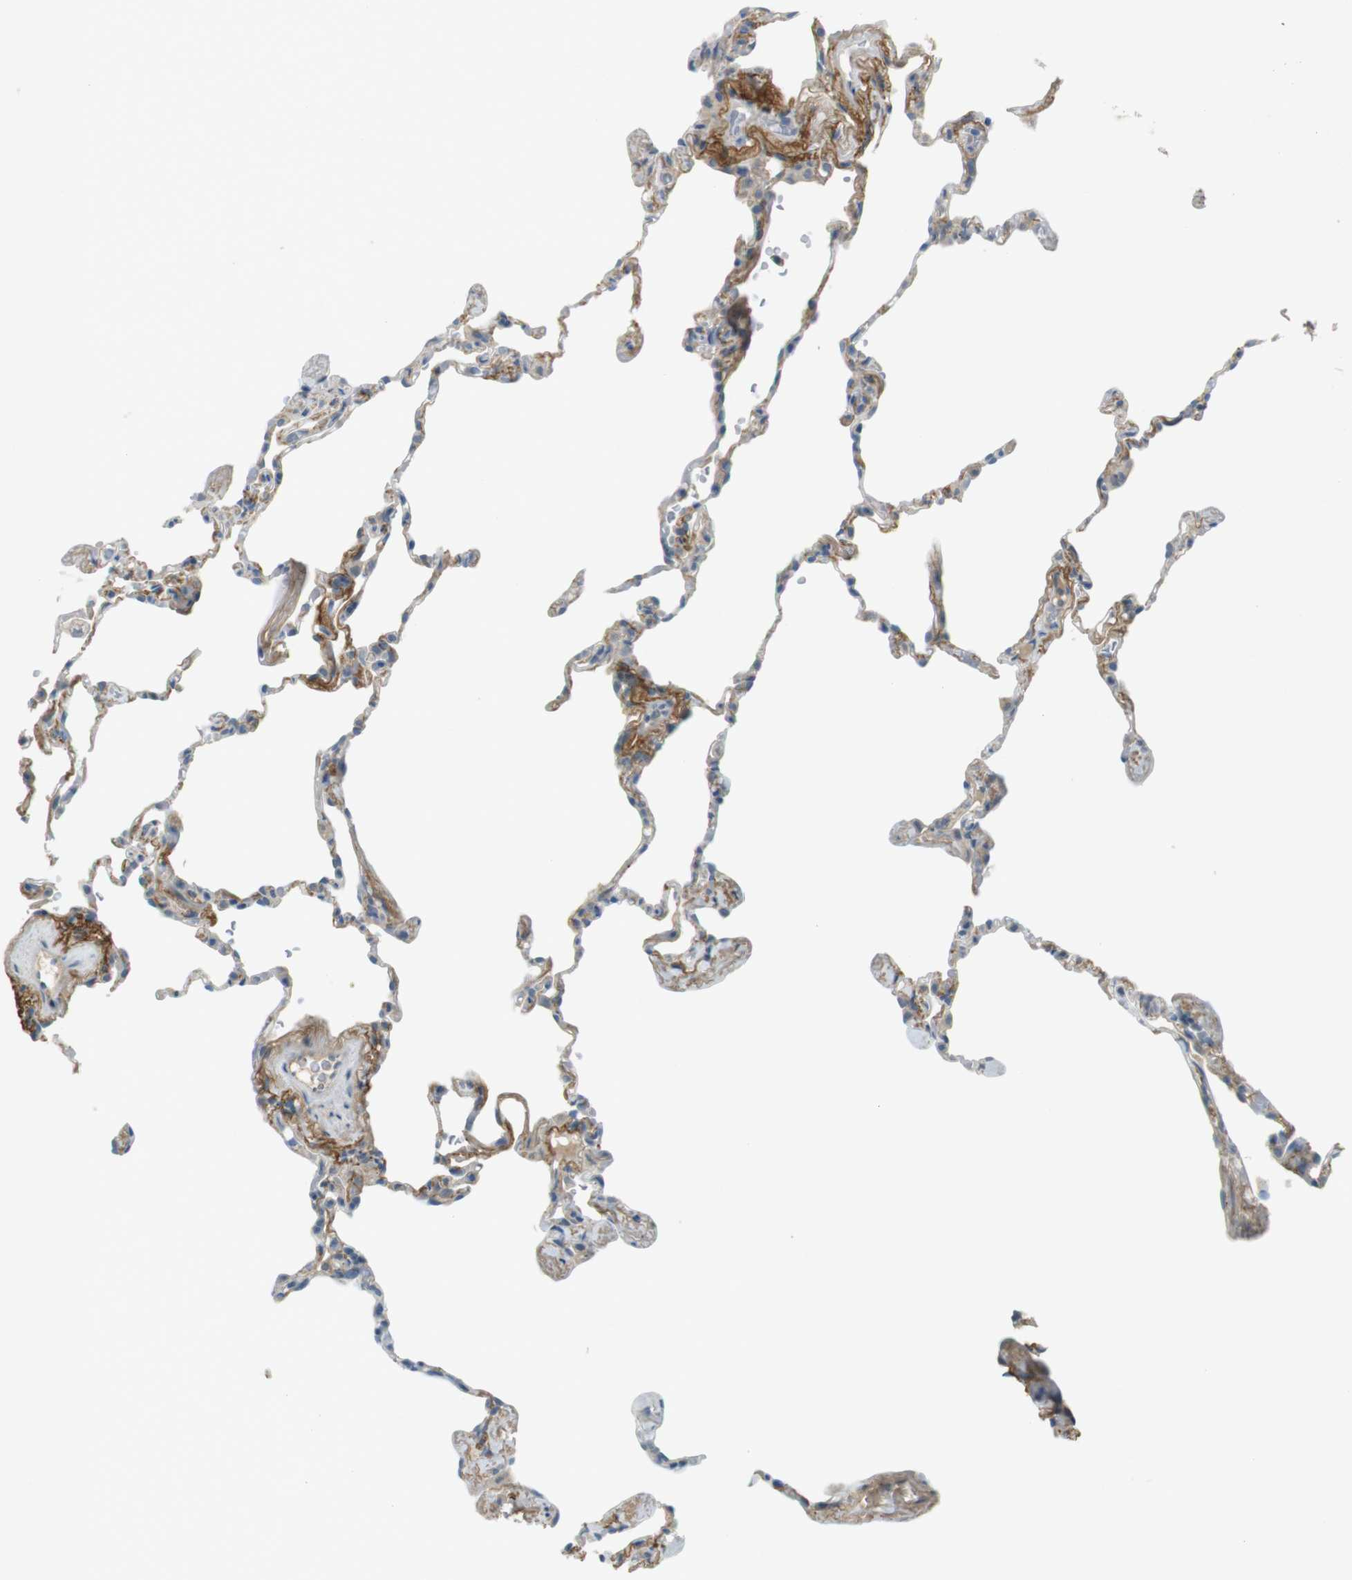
{"staining": {"intensity": "moderate", "quantity": ">75%", "location": "cytoplasmic/membranous"}, "tissue": "lung", "cell_type": "Alveolar cells", "image_type": "normal", "snomed": [{"axis": "morphology", "description": "Normal tissue, NOS"}, {"axis": "topography", "description": "Lung"}], "caption": "Brown immunohistochemical staining in normal lung reveals moderate cytoplasmic/membranous expression in about >75% of alveolar cells.", "gene": "UGT8", "patient": {"sex": "male", "age": 59}}